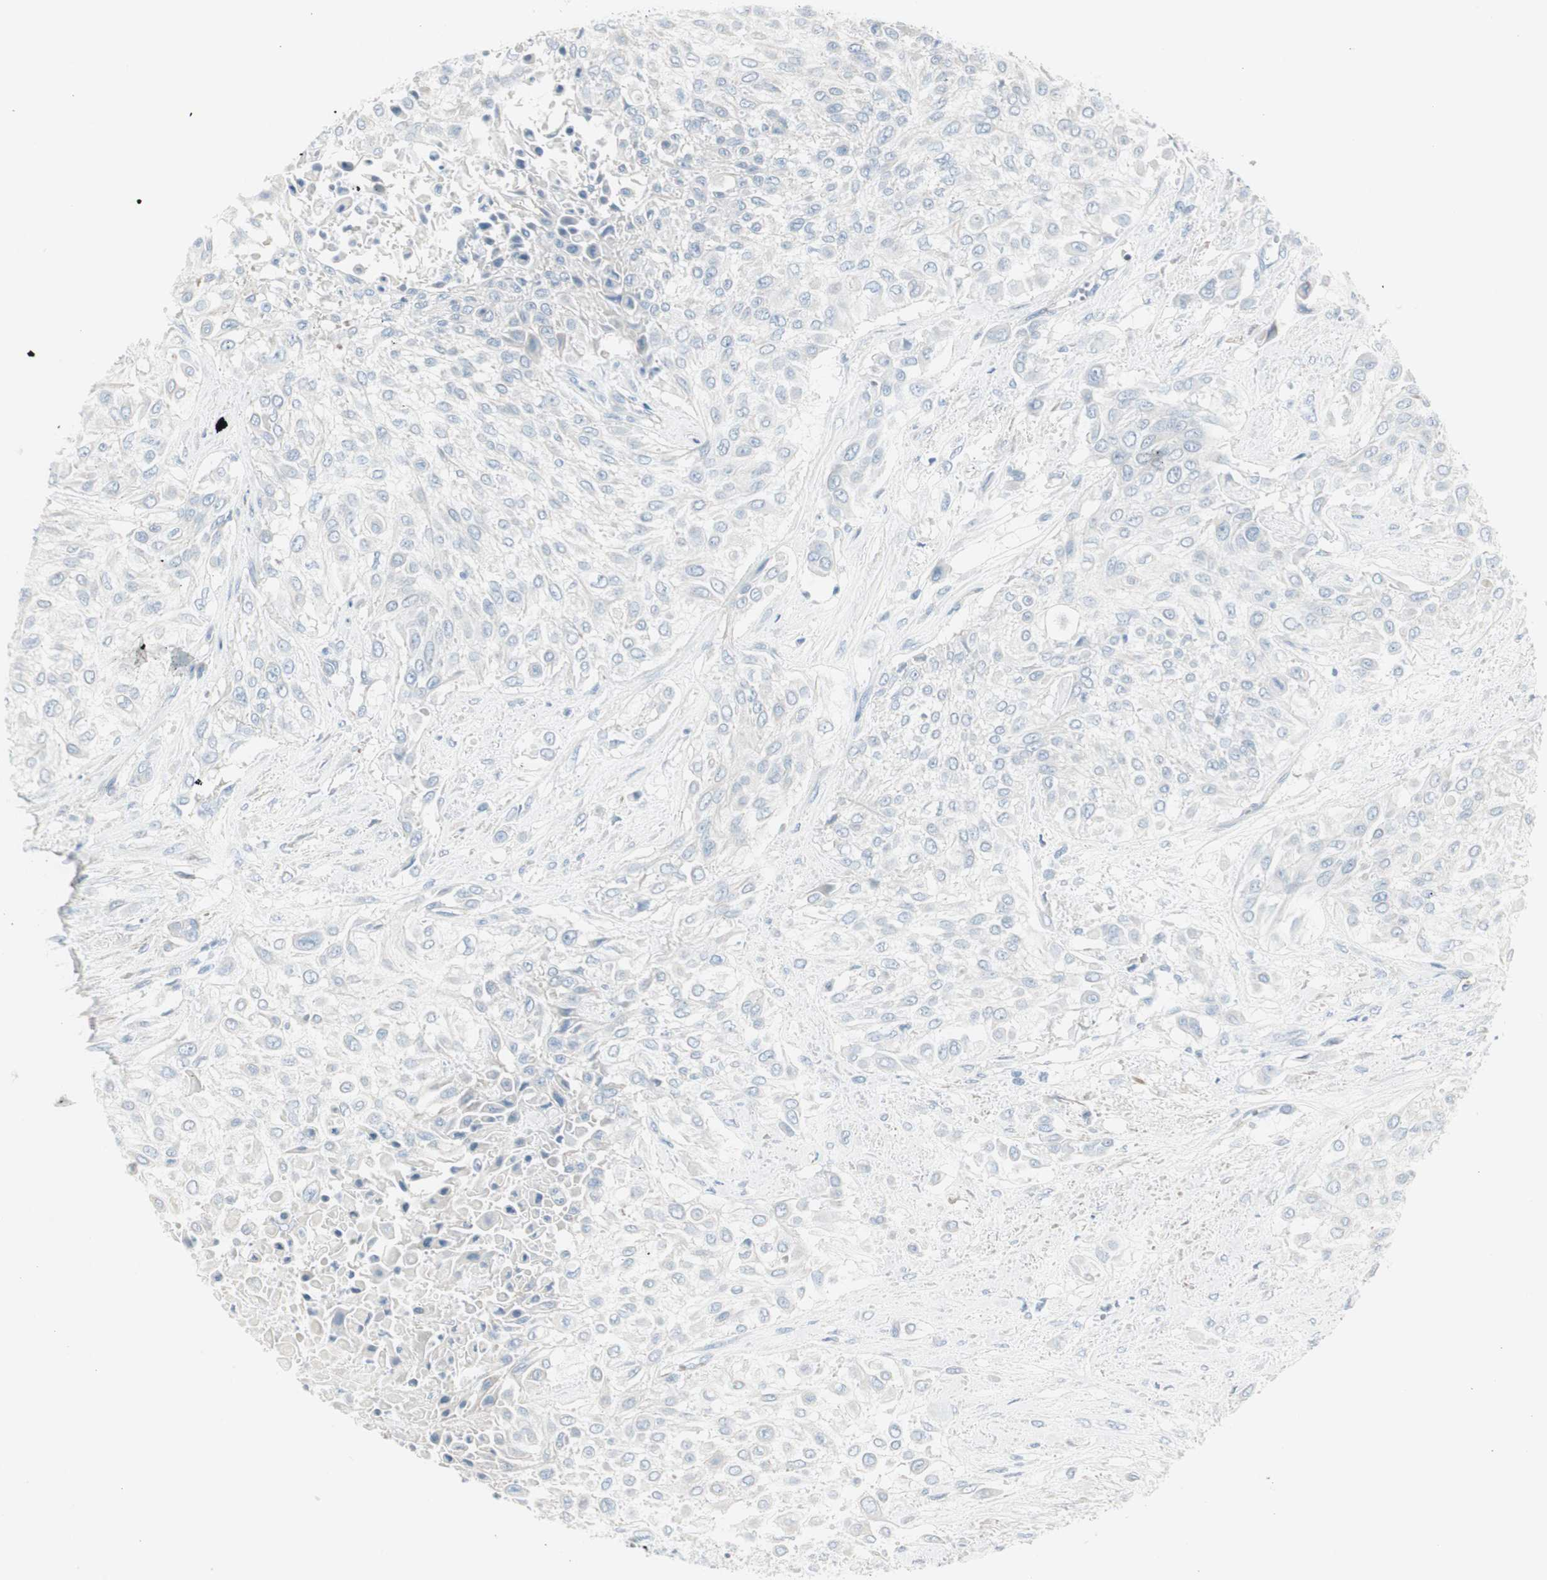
{"staining": {"intensity": "negative", "quantity": "none", "location": "none"}, "tissue": "urothelial cancer", "cell_type": "Tumor cells", "image_type": "cancer", "snomed": [{"axis": "morphology", "description": "Urothelial carcinoma, High grade"}, {"axis": "topography", "description": "Urinary bladder"}], "caption": "Urothelial cancer stained for a protein using immunohistochemistry (IHC) exhibits no positivity tumor cells.", "gene": "CDHR5", "patient": {"sex": "male", "age": 57}}